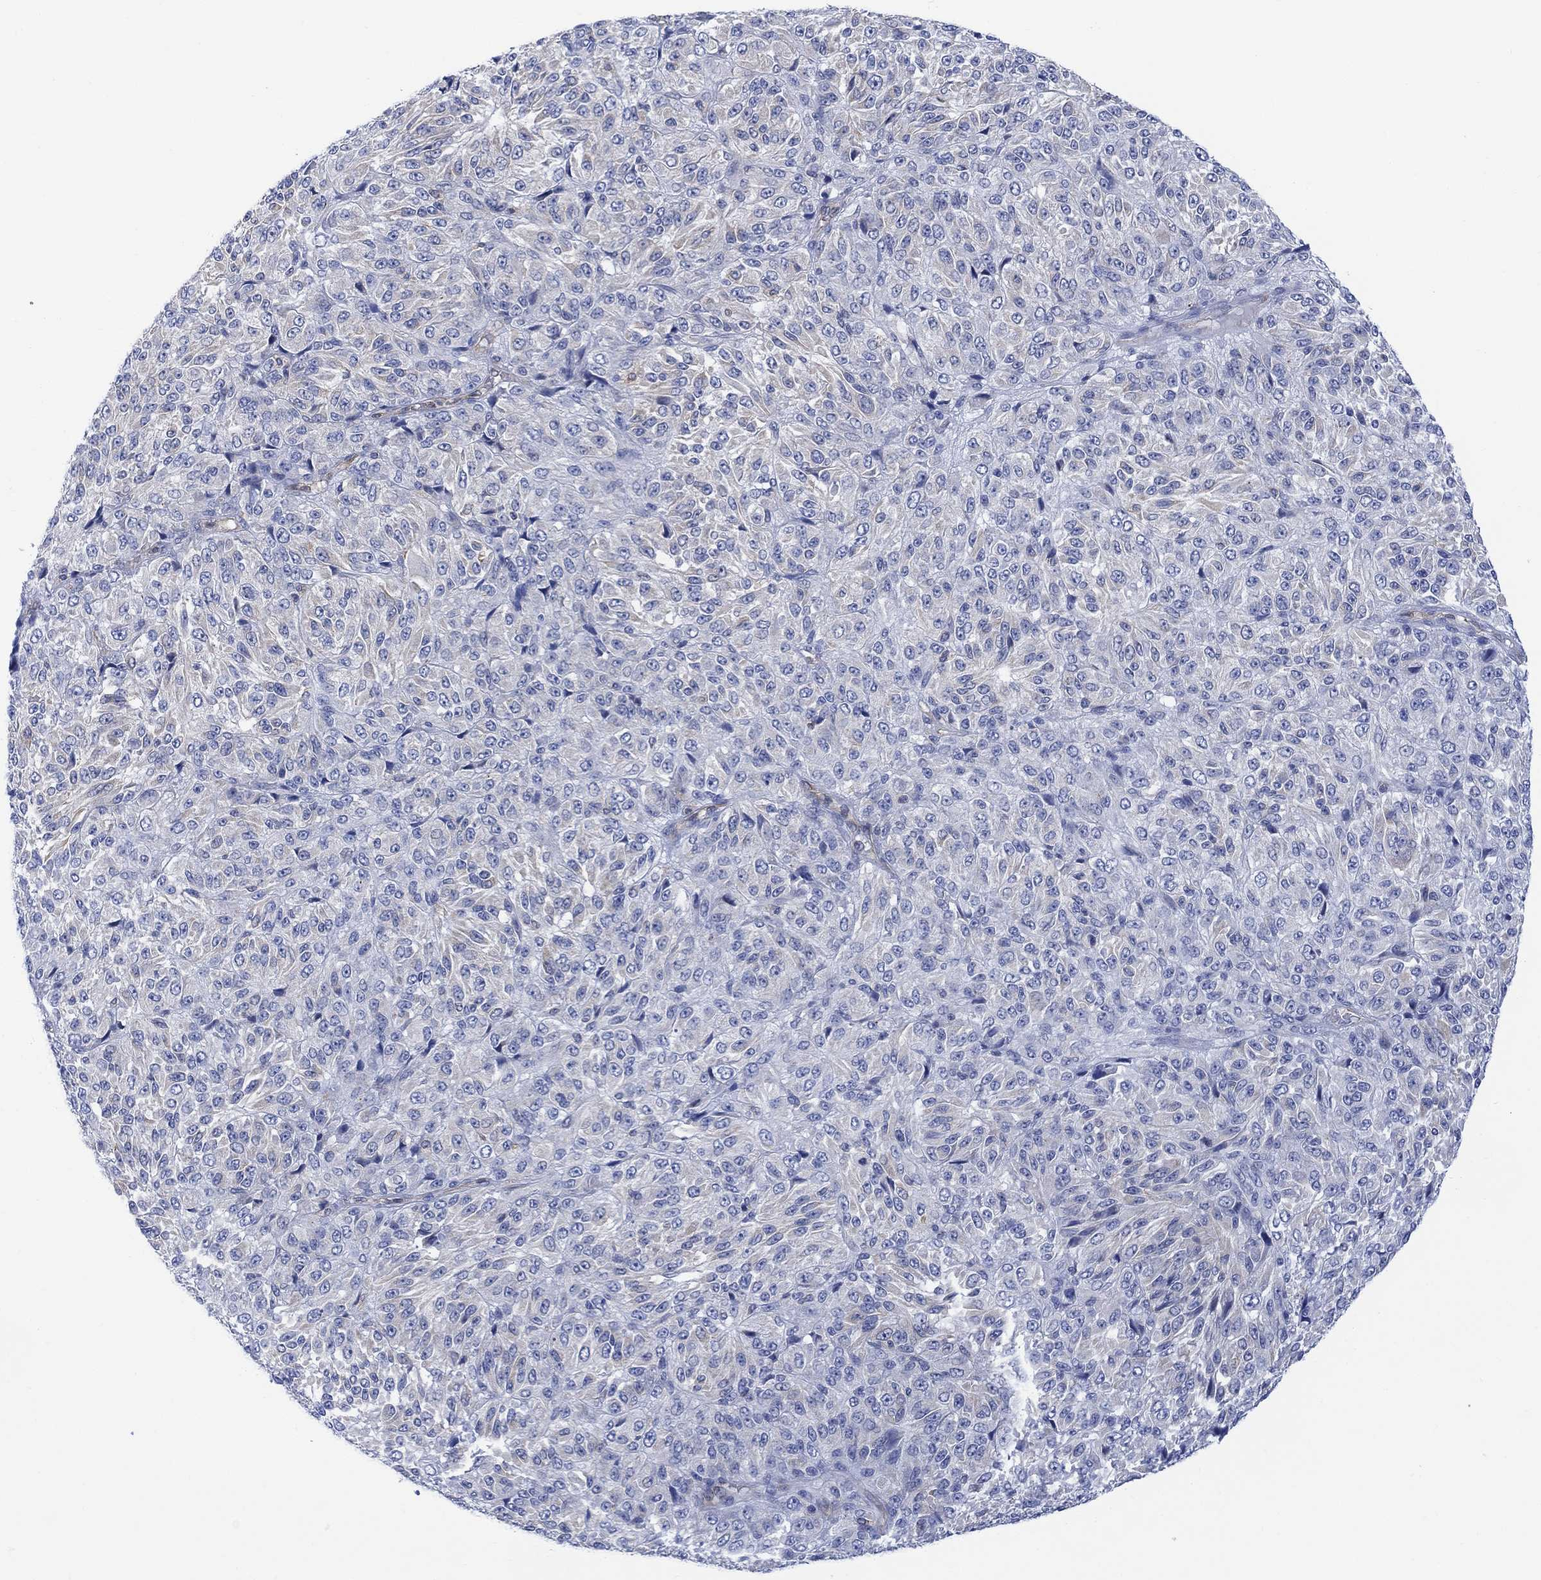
{"staining": {"intensity": "negative", "quantity": "none", "location": "none"}, "tissue": "melanoma", "cell_type": "Tumor cells", "image_type": "cancer", "snomed": [{"axis": "morphology", "description": "Malignant melanoma, Metastatic site"}, {"axis": "topography", "description": "Brain"}], "caption": "Photomicrograph shows no significant protein expression in tumor cells of malignant melanoma (metastatic site).", "gene": "GBP5", "patient": {"sex": "female", "age": 56}}